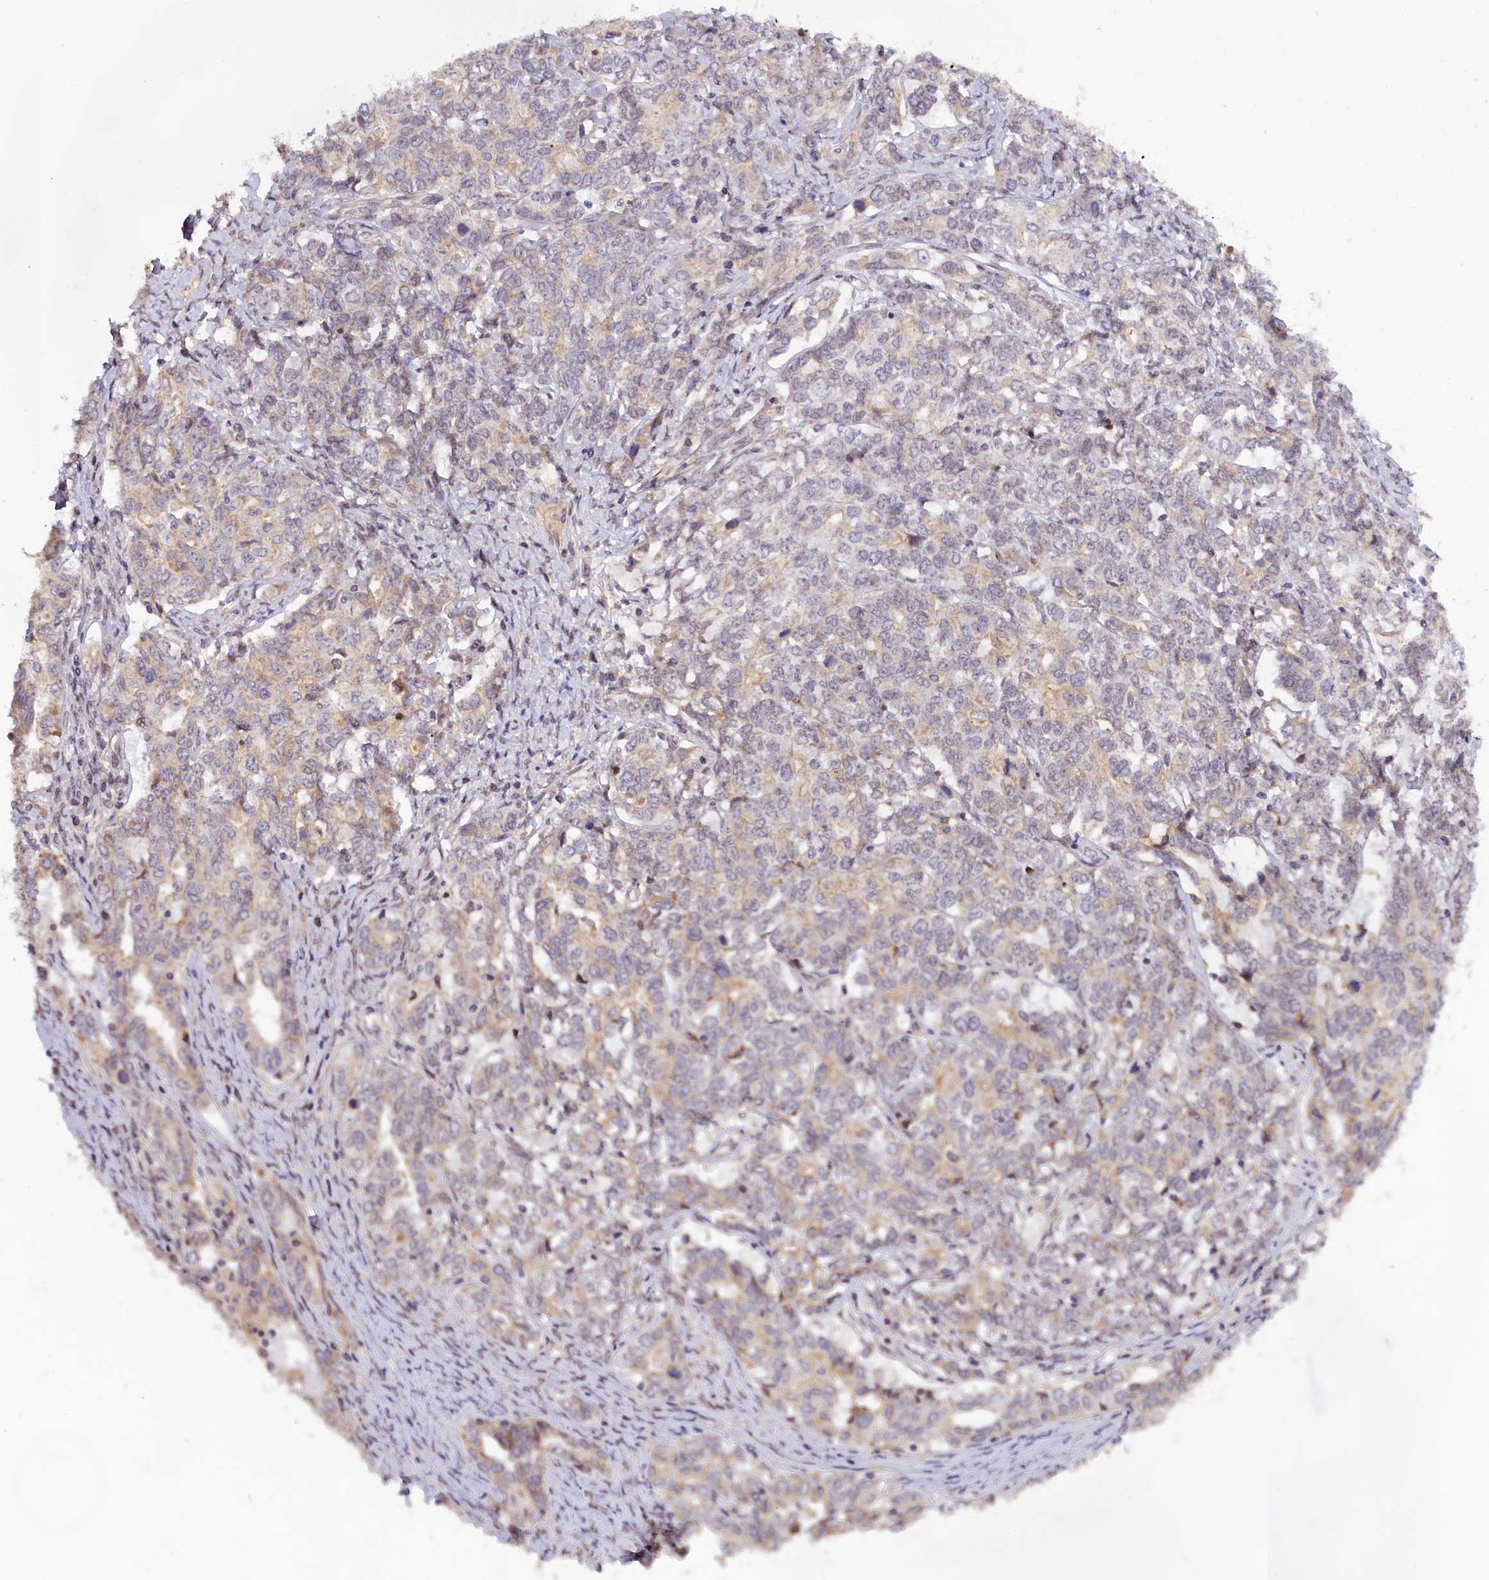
{"staining": {"intensity": "weak", "quantity": "<25%", "location": "cytoplasmic/membranous"}, "tissue": "ovarian cancer", "cell_type": "Tumor cells", "image_type": "cancer", "snomed": [{"axis": "morphology", "description": "Carcinoma, endometroid"}, {"axis": "topography", "description": "Ovary"}], "caption": "An image of human ovarian cancer (endometroid carcinoma) is negative for staining in tumor cells.", "gene": "ZNF480", "patient": {"sex": "female", "age": 62}}